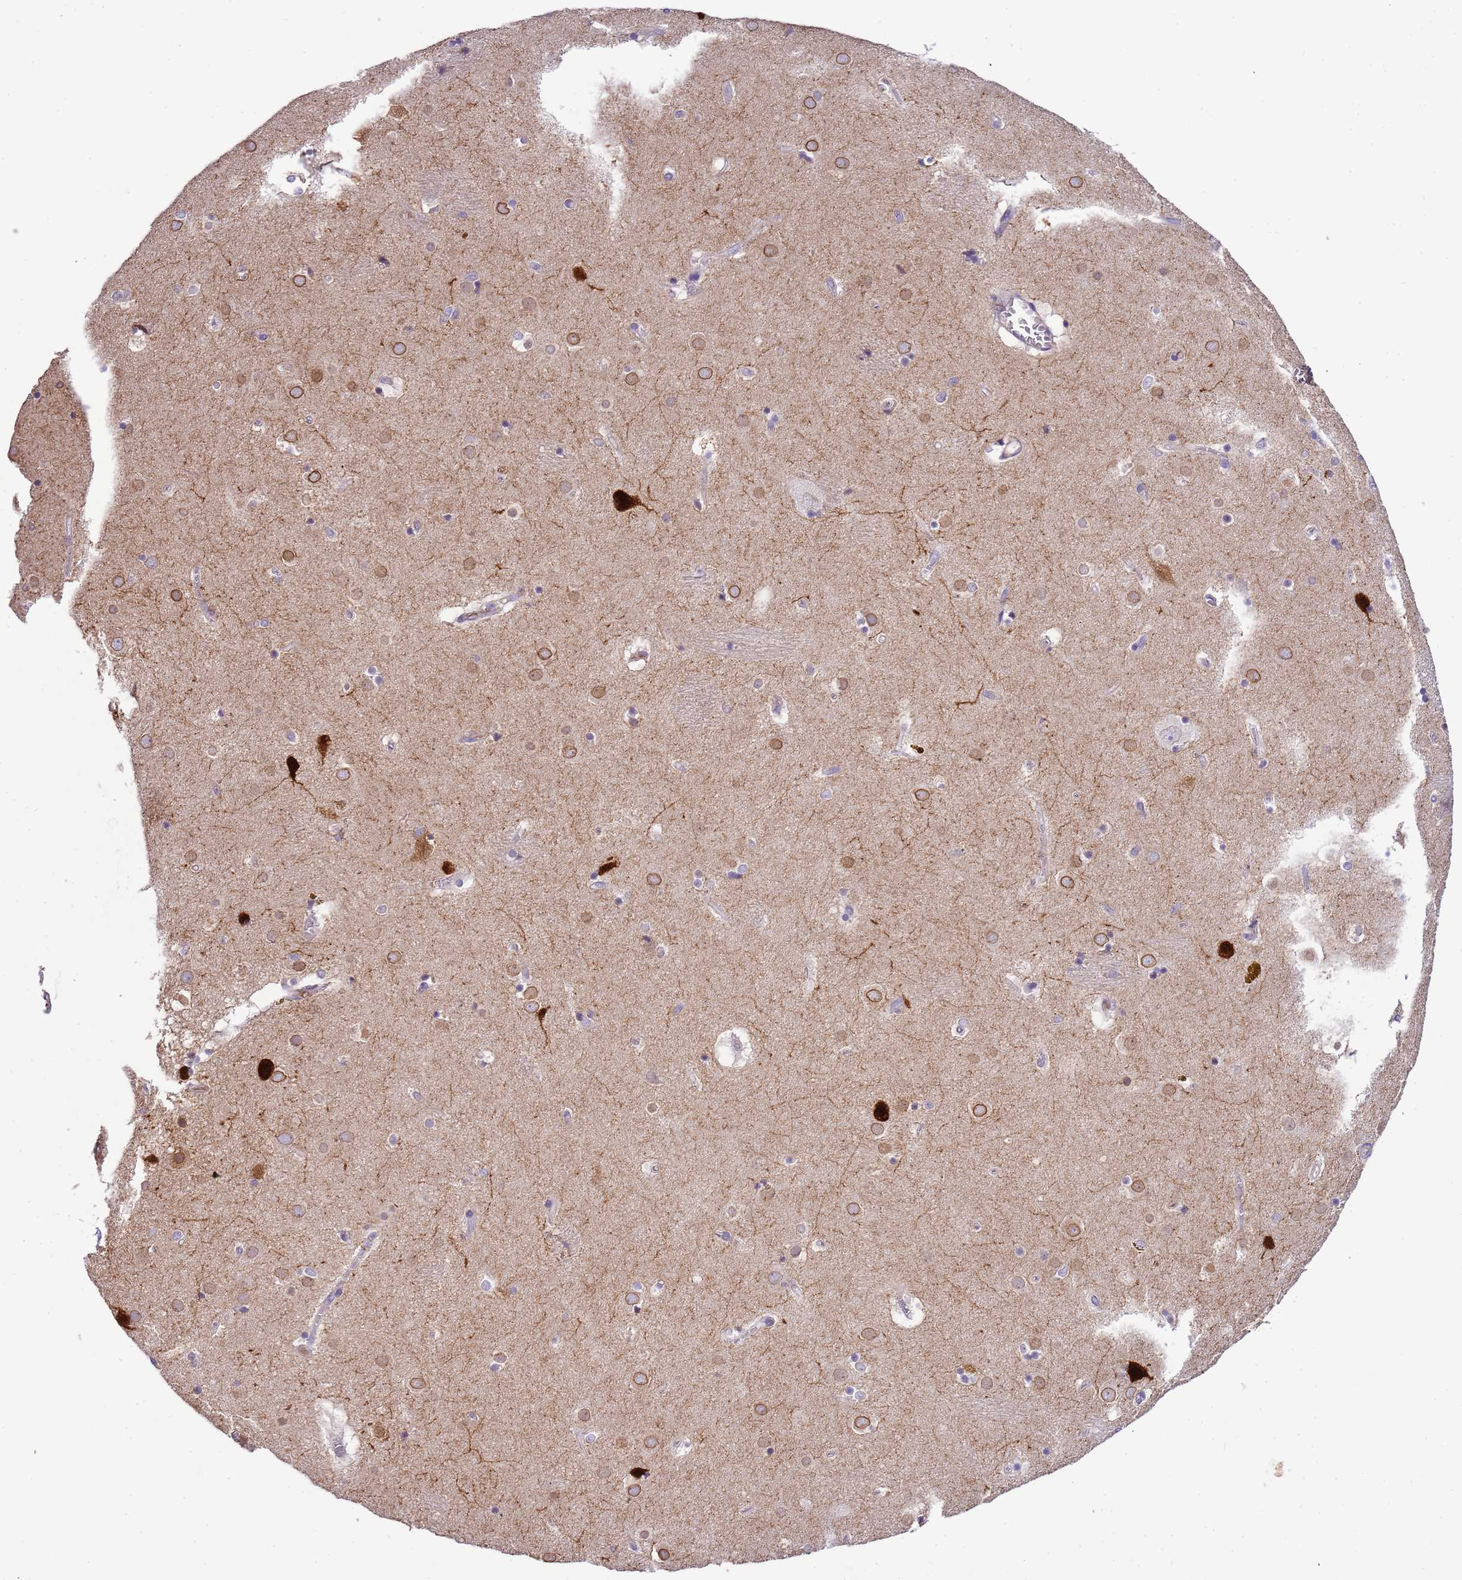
{"staining": {"intensity": "negative", "quantity": "none", "location": "none"}, "tissue": "caudate", "cell_type": "Glial cells", "image_type": "normal", "snomed": [{"axis": "morphology", "description": "Normal tissue, NOS"}, {"axis": "topography", "description": "Lateral ventricle wall"}], "caption": "This is an IHC micrograph of normal caudate. There is no staining in glial cells.", "gene": "PLCXD3", "patient": {"sex": "male", "age": 70}}